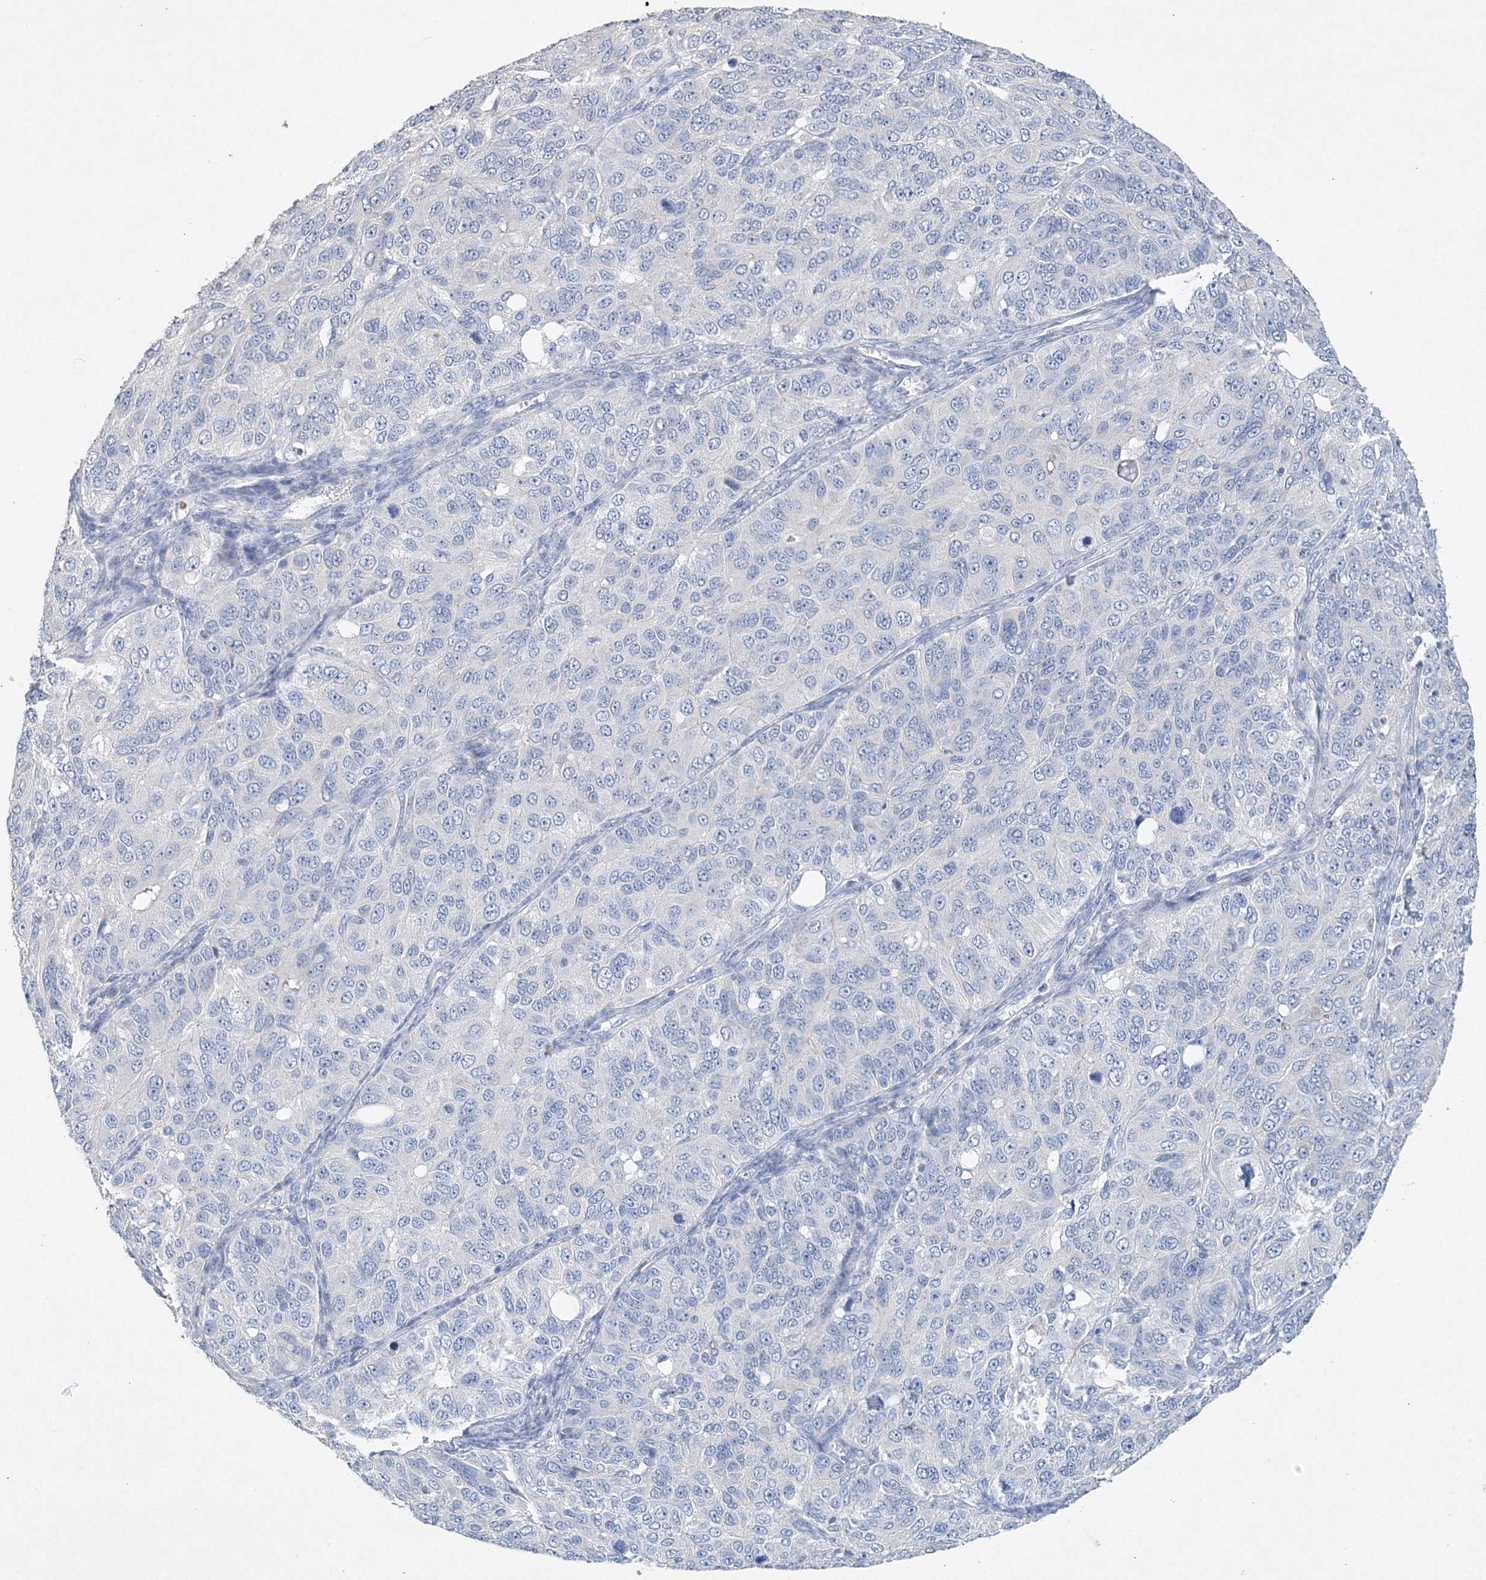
{"staining": {"intensity": "negative", "quantity": "none", "location": "none"}, "tissue": "ovarian cancer", "cell_type": "Tumor cells", "image_type": "cancer", "snomed": [{"axis": "morphology", "description": "Carcinoma, endometroid"}, {"axis": "topography", "description": "Ovary"}], "caption": "An IHC histopathology image of endometroid carcinoma (ovarian) is shown. There is no staining in tumor cells of endometroid carcinoma (ovarian). (Immunohistochemistry, brightfield microscopy, high magnification).", "gene": "OSBPL6", "patient": {"sex": "female", "age": 51}}